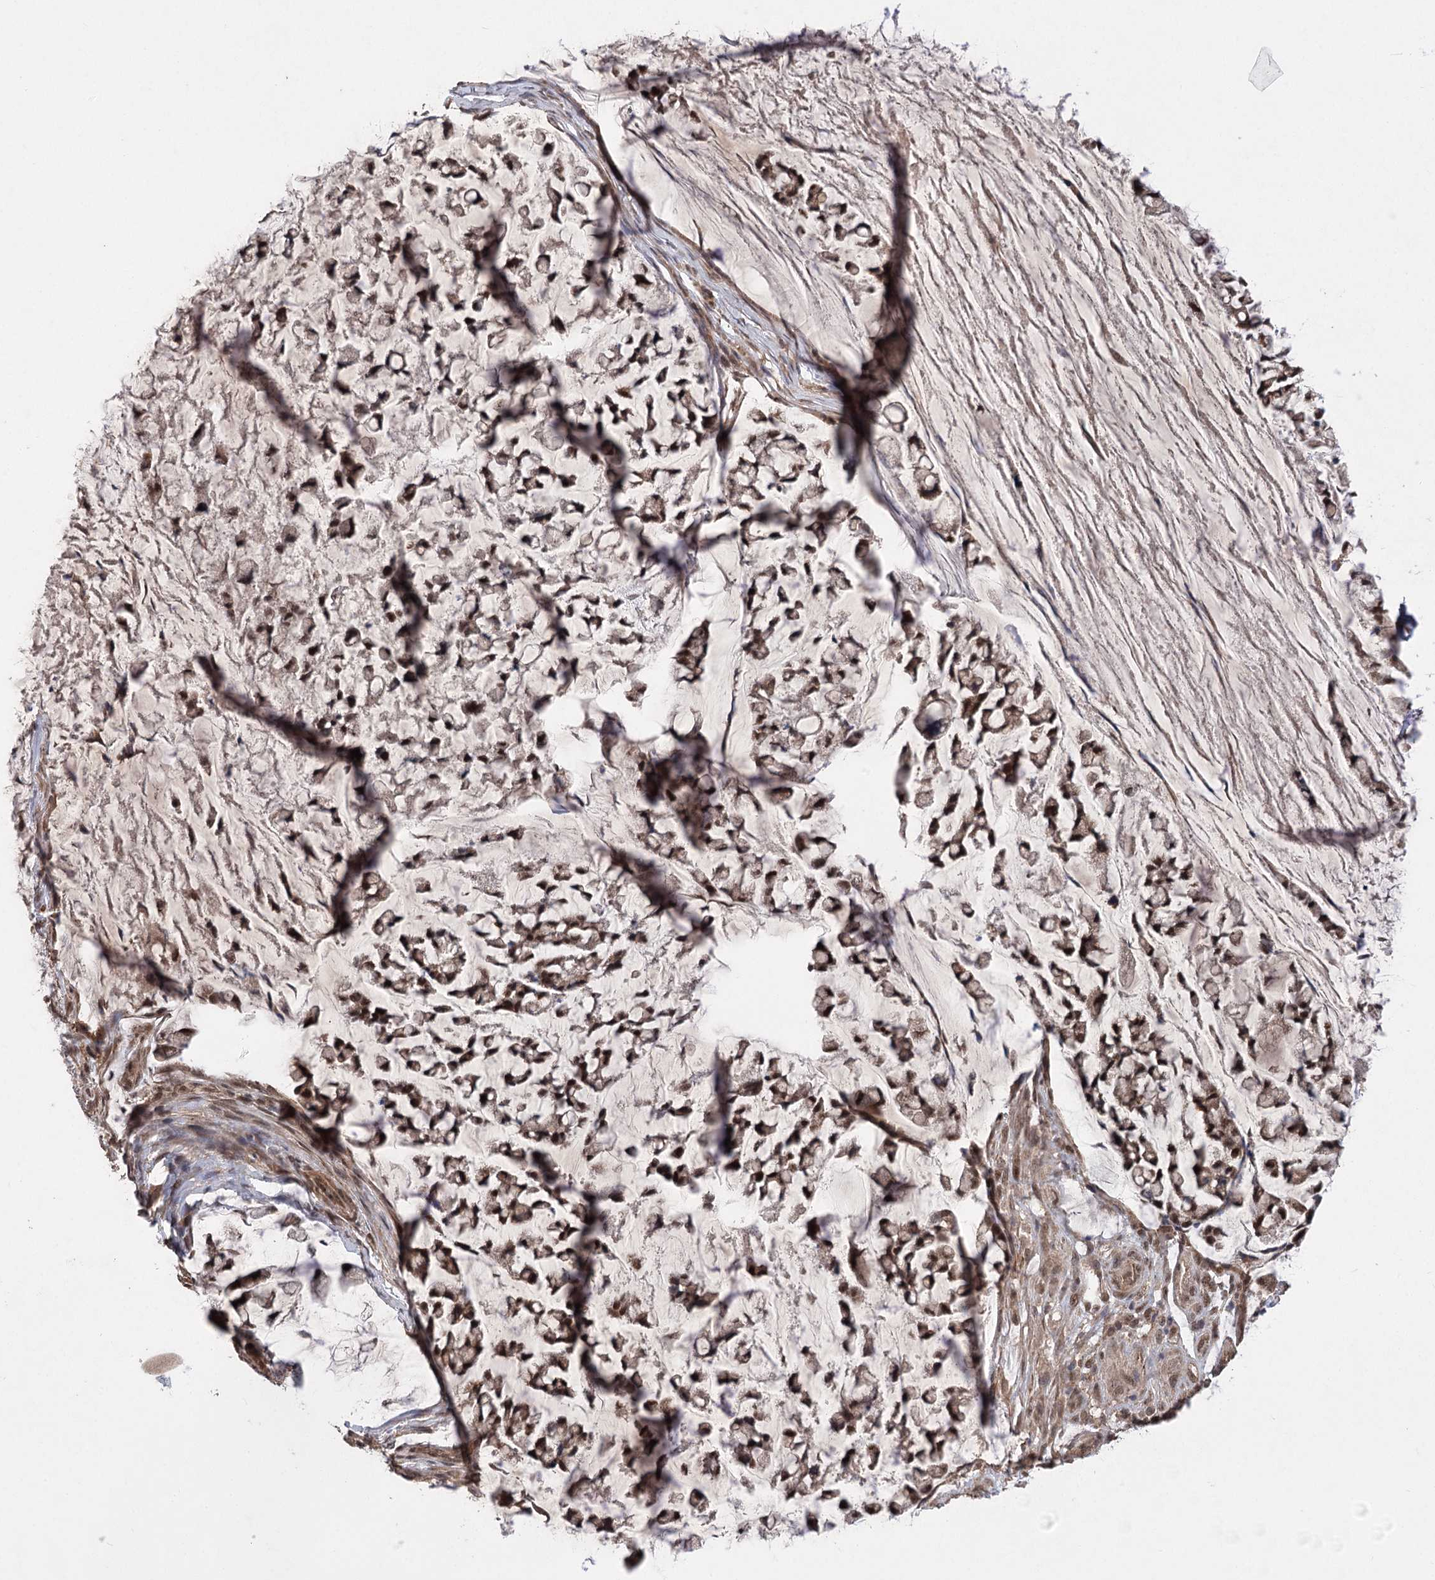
{"staining": {"intensity": "moderate", "quantity": ">75%", "location": "cytoplasmic/membranous,nuclear"}, "tissue": "stomach cancer", "cell_type": "Tumor cells", "image_type": "cancer", "snomed": [{"axis": "morphology", "description": "Adenocarcinoma, NOS"}, {"axis": "topography", "description": "Stomach, lower"}], "caption": "Immunohistochemistry (DAB (3,3'-diaminobenzidine)) staining of stomach cancer displays moderate cytoplasmic/membranous and nuclear protein positivity in approximately >75% of tumor cells.", "gene": "TENM2", "patient": {"sex": "male", "age": 67}}